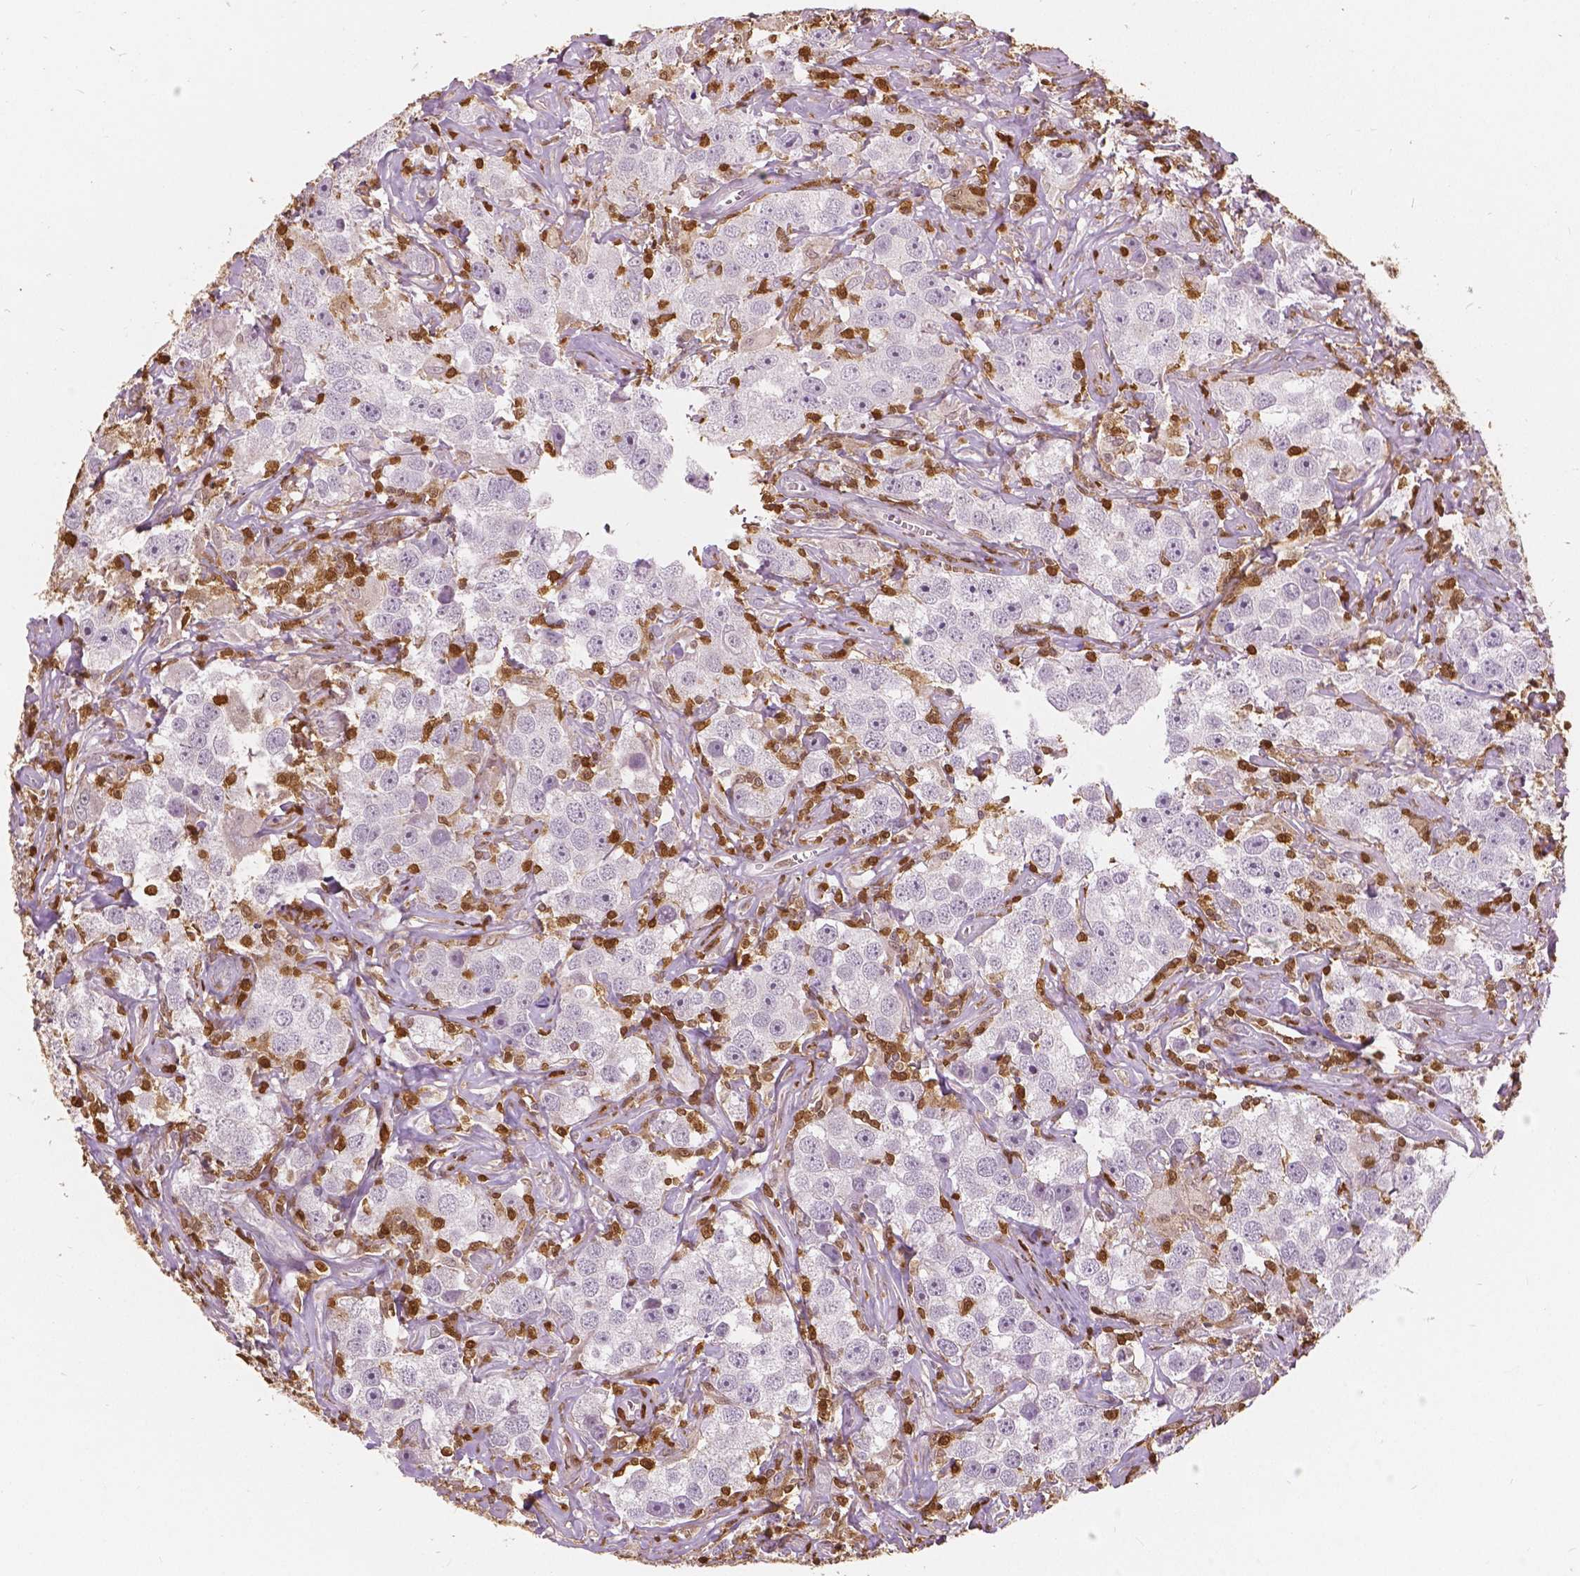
{"staining": {"intensity": "negative", "quantity": "none", "location": "none"}, "tissue": "testis cancer", "cell_type": "Tumor cells", "image_type": "cancer", "snomed": [{"axis": "morphology", "description": "Seminoma, NOS"}, {"axis": "topography", "description": "Testis"}], "caption": "Testis cancer (seminoma) stained for a protein using IHC displays no expression tumor cells.", "gene": "S100A4", "patient": {"sex": "male", "age": 49}}